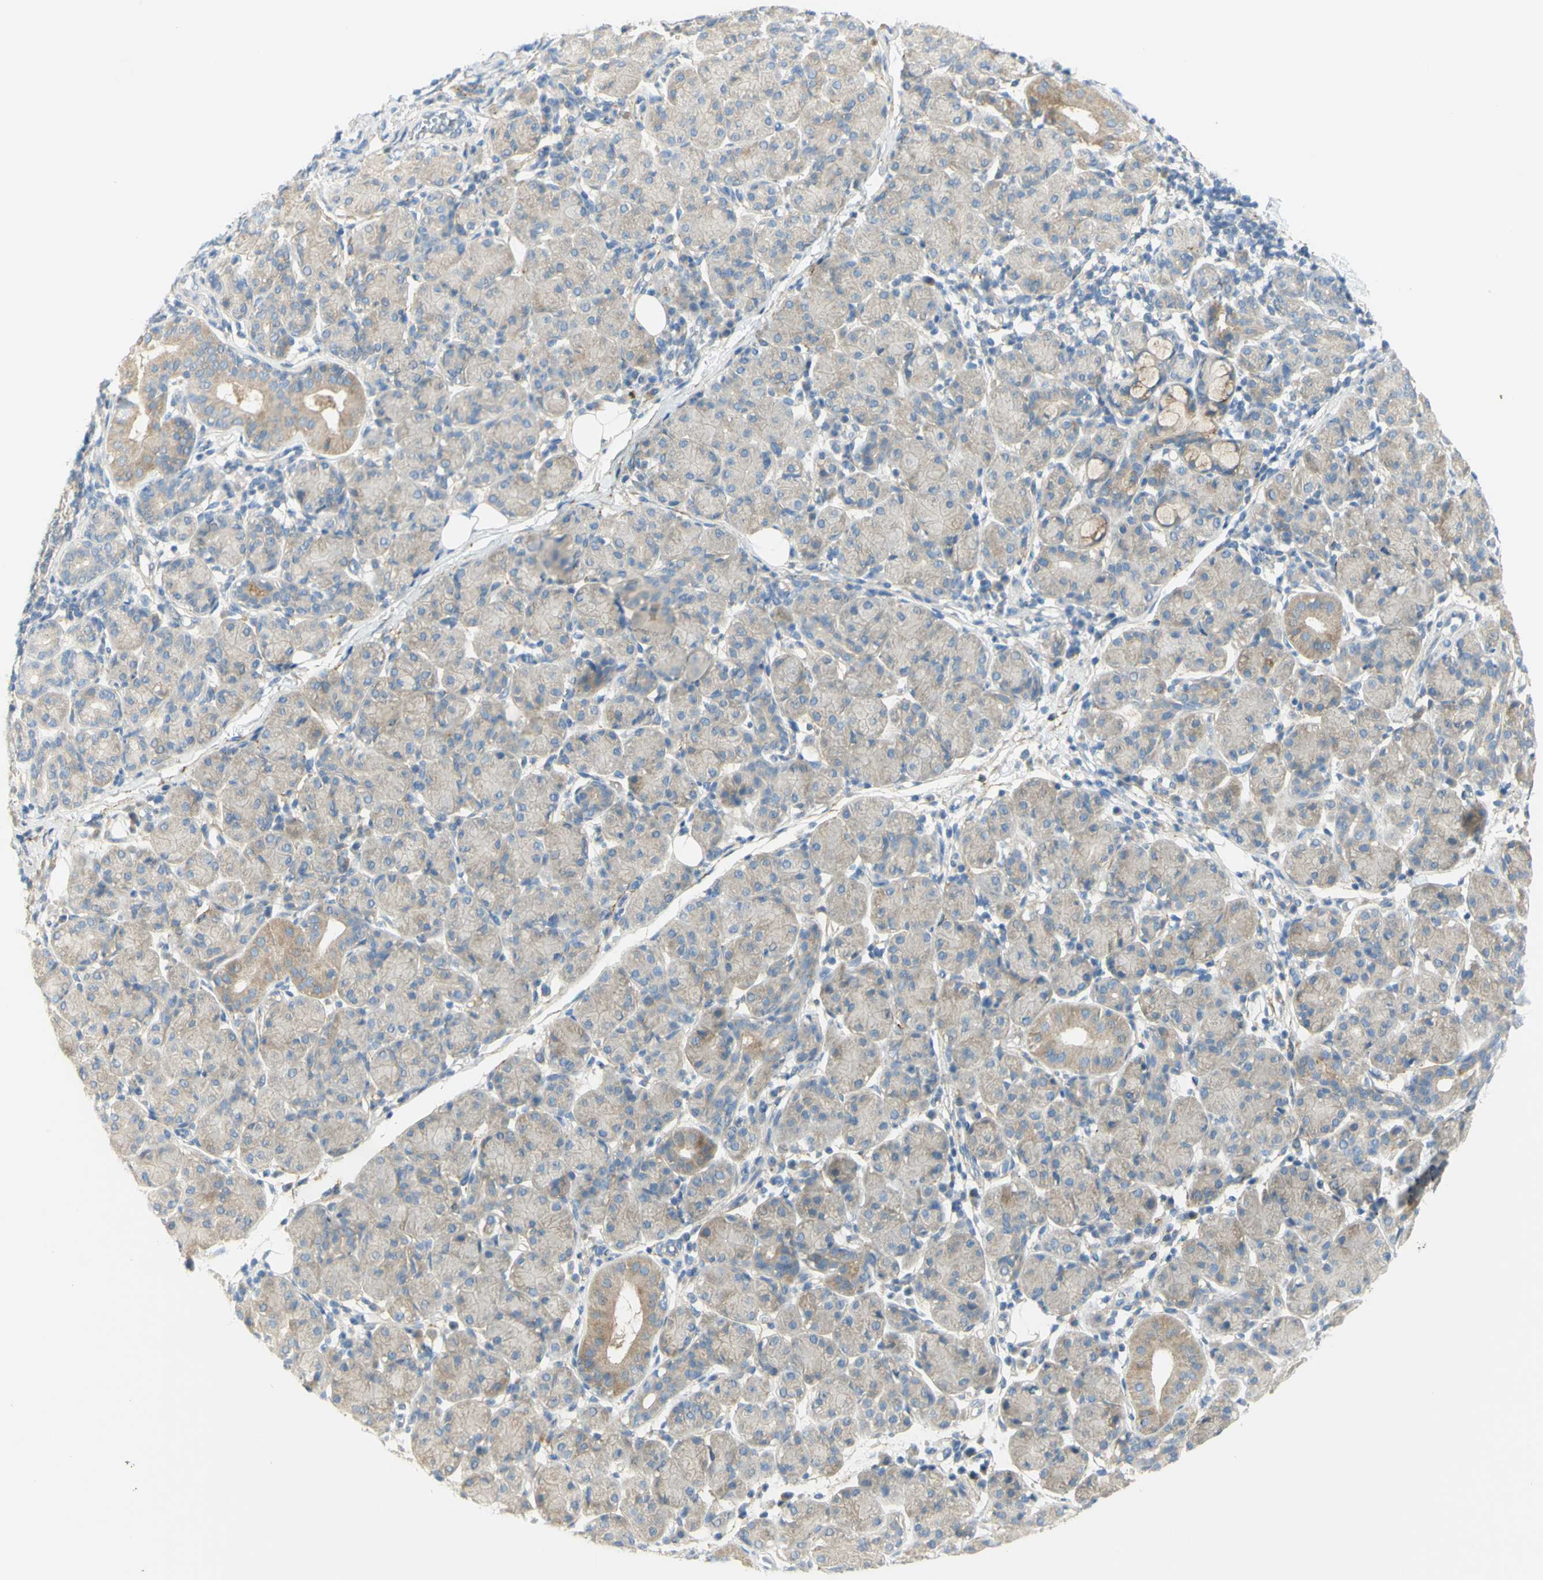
{"staining": {"intensity": "weak", "quantity": "25%-75%", "location": "cytoplasmic/membranous"}, "tissue": "salivary gland", "cell_type": "Glandular cells", "image_type": "normal", "snomed": [{"axis": "morphology", "description": "Normal tissue, NOS"}, {"axis": "morphology", "description": "Inflammation, NOS"}, {"axis": "topography", "description": "Lymph node"}, {"axis": "topography", "description": "Salivary gland"}], "caption": "Brown immunohistochemical staining in unremarkable human salivary gland exhibits weak cytoplasmic/membranous expression in about 25%-75% of glandular cells.", "gene": "GCNT3", "patient": {"sex": "male", "age": 3}}